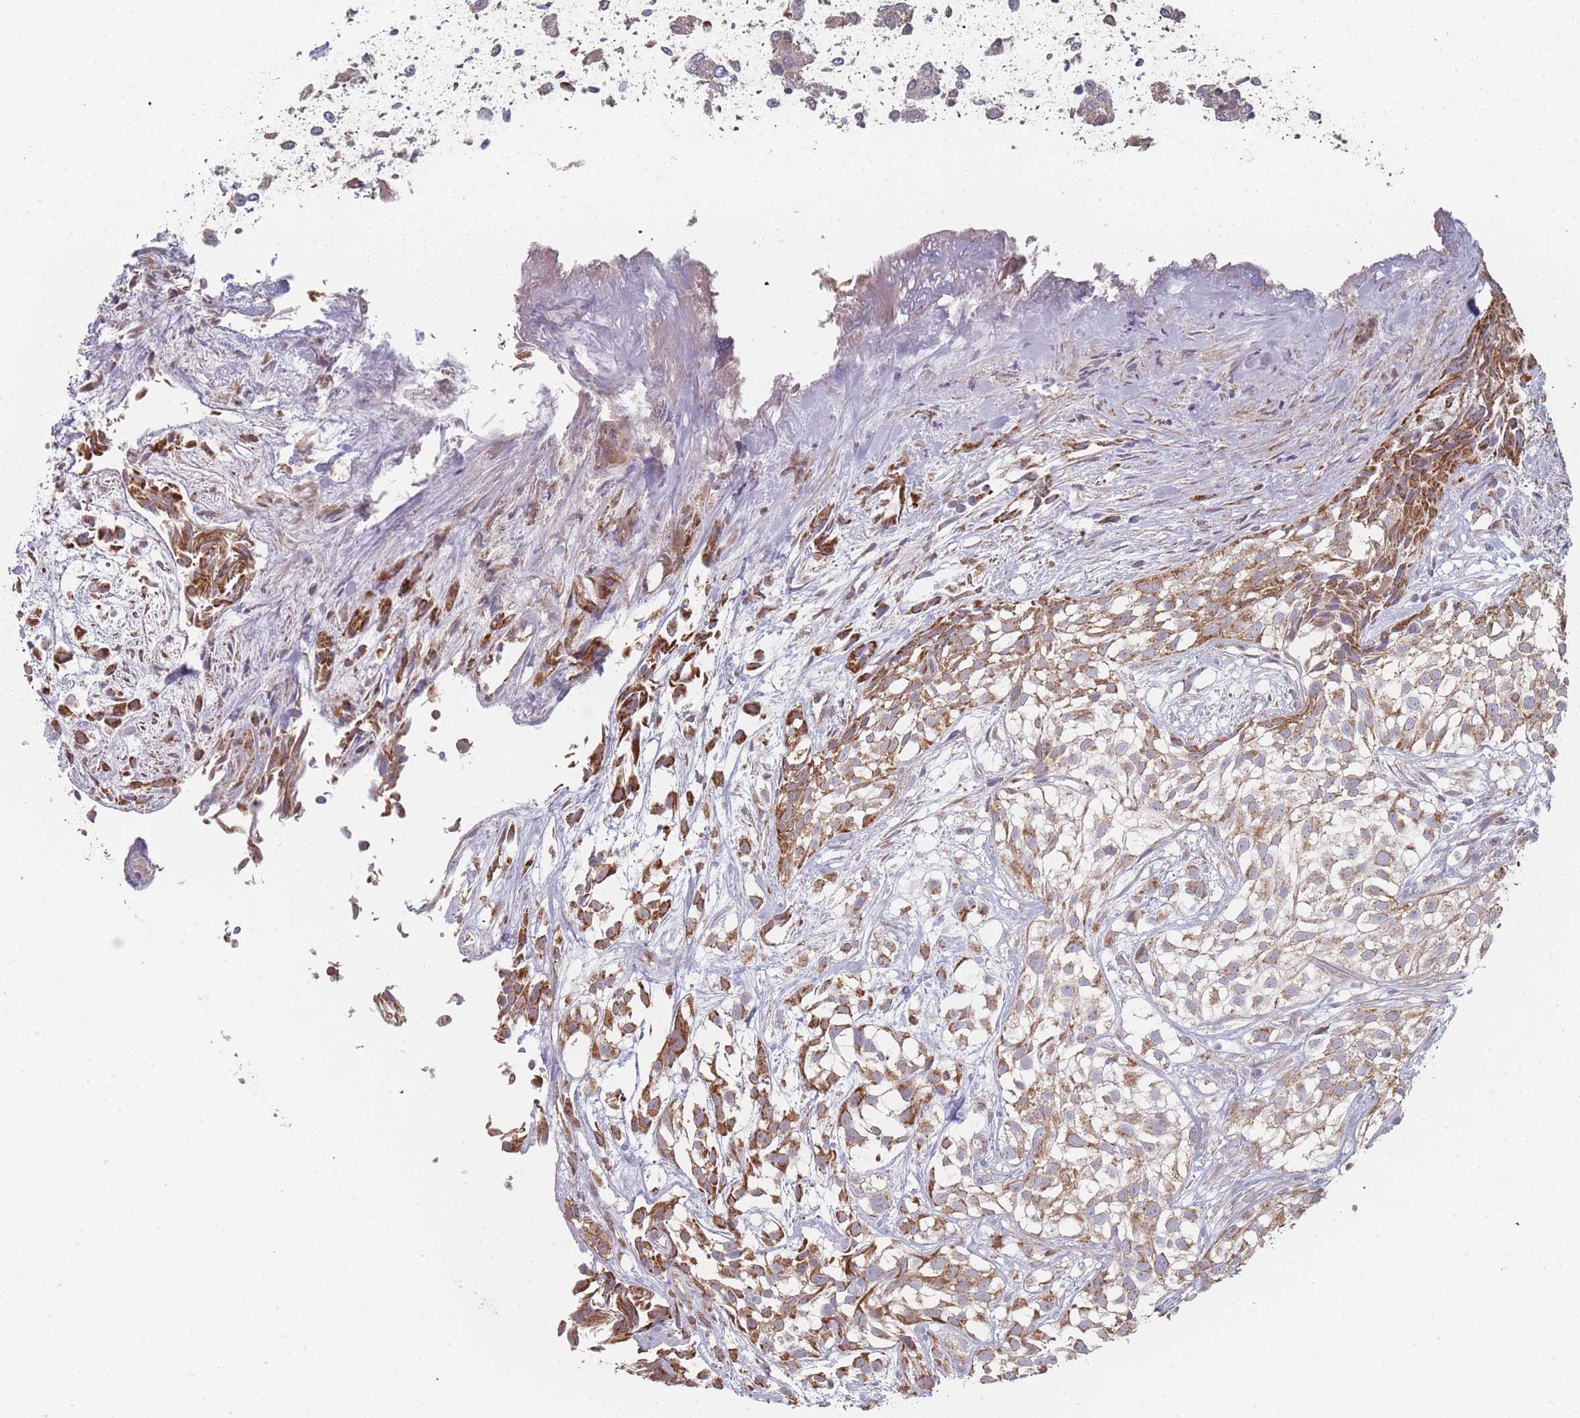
{"staining": {"intensity": "moderate", "quantity": ">75%", "location": "cytoplasmic/membranous"}, "tissue": "urothelial cancer", "cell_type": "Tumor cells", "image_type": "cancer", "snomed": [{"axis": "morphology", "description": "Urothelial carcinoma, High grade"}, {"axis": "topography", "description": "Urinary bladder"}], "caption": "Urothelial cancer stained with immunohistochemistry (IHC) demonstrates moderate cytoplasmic/membranous positivity in approximately >75% of tumor cells.", "gene": "PSMB3", "patient": {"sex": "male", "age": 56}}